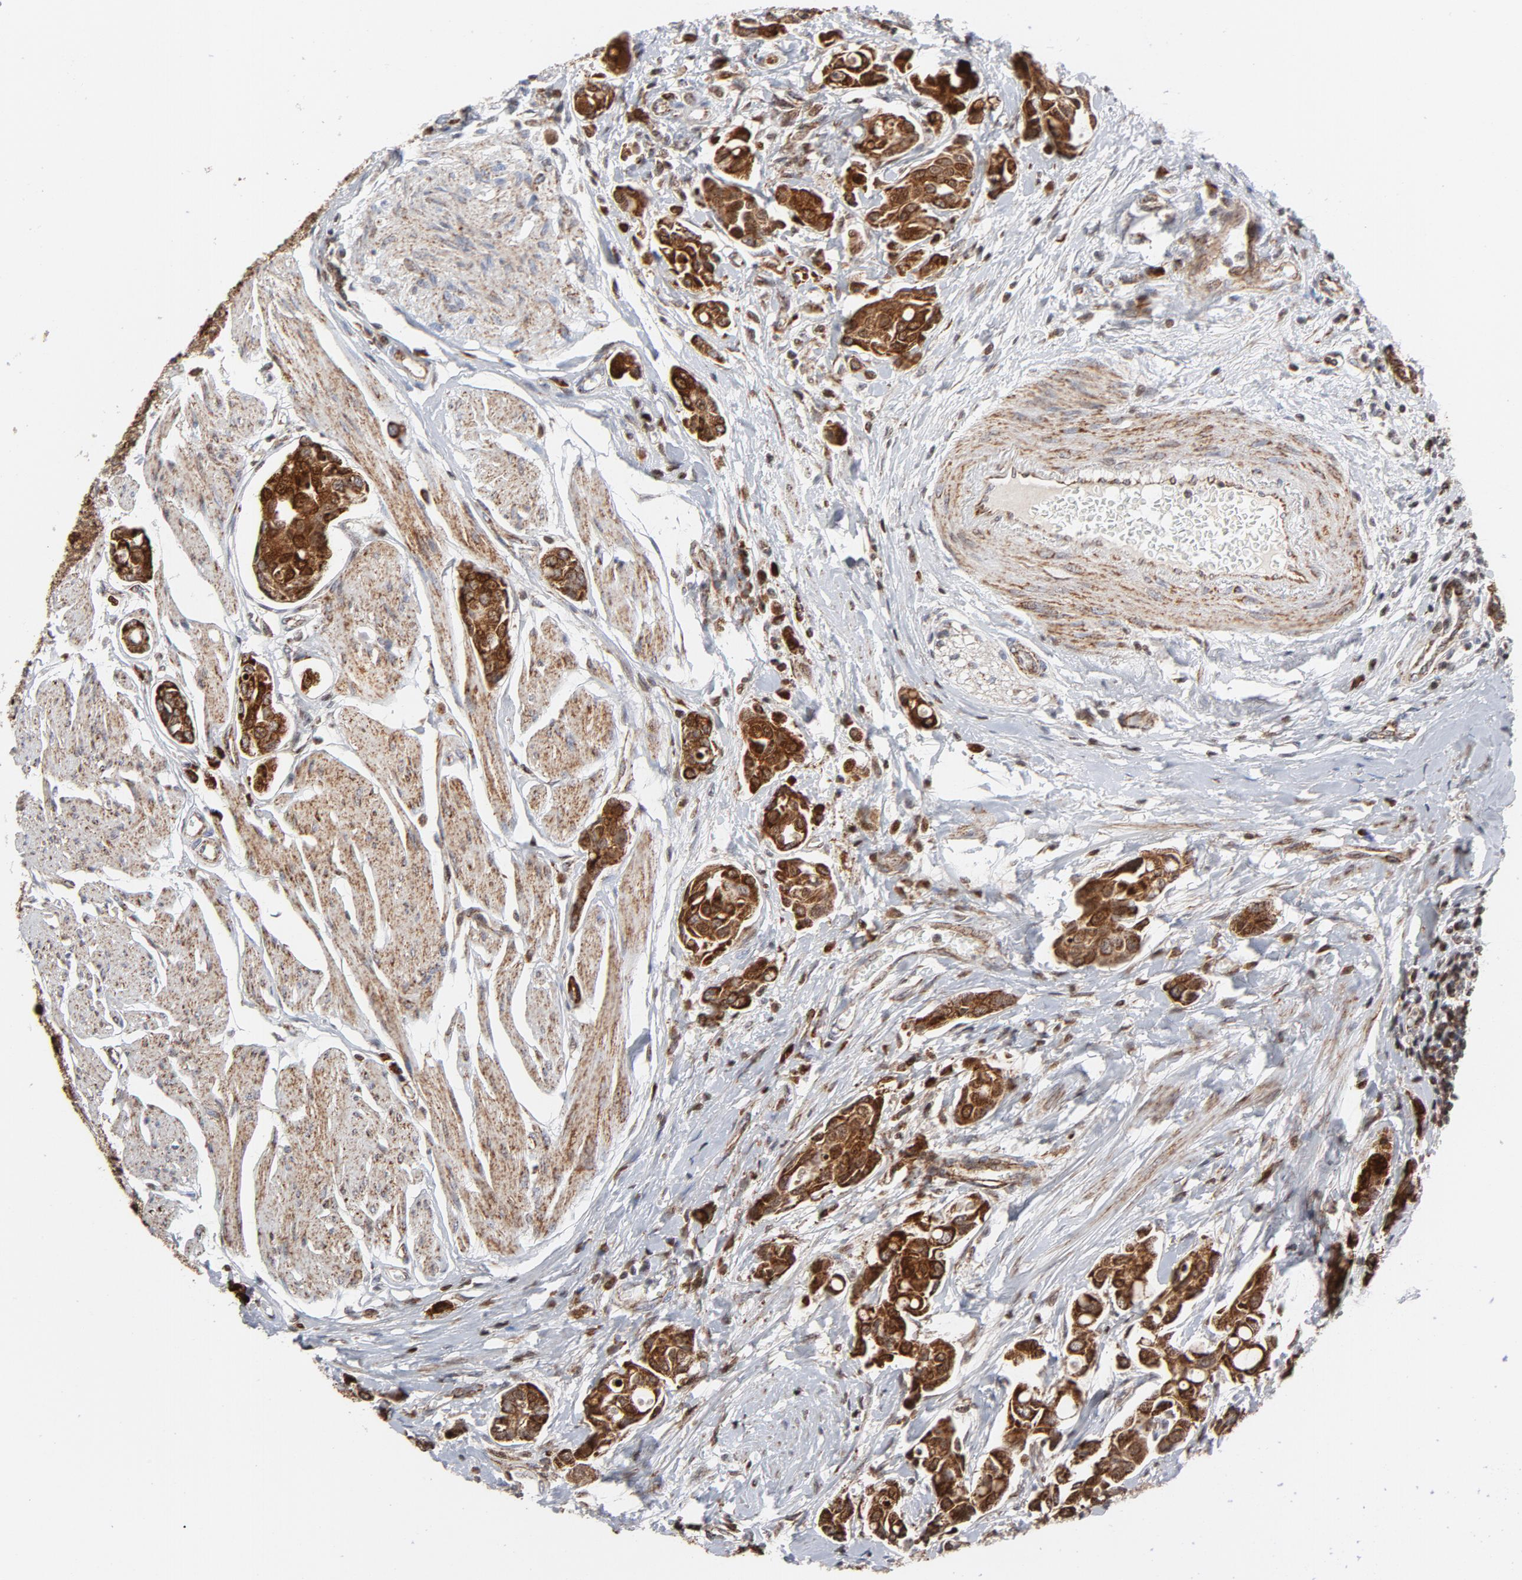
{"staining": {"intensity": "strong", "quantity": ">75%", "location": "cytoplasmic/membranous"}, "tissue": "urothelial cancer", "cell_type": "Tumor cells", "image_type": "cancer", "snomed": [{"axis": "morphology", "description": "Urothelial carcinoma, High grade"}, {"axis": "topography", "description": "Urinary bladder"}], "caption": "Immunohistochemical staining of urothelial cancer exhibits high levels of strong cytoplasmic/membranous protein positivity in approximately >75% of tumor cells.", "gene": "CYCS", "patient": {"sex": "male", "age": 78}}